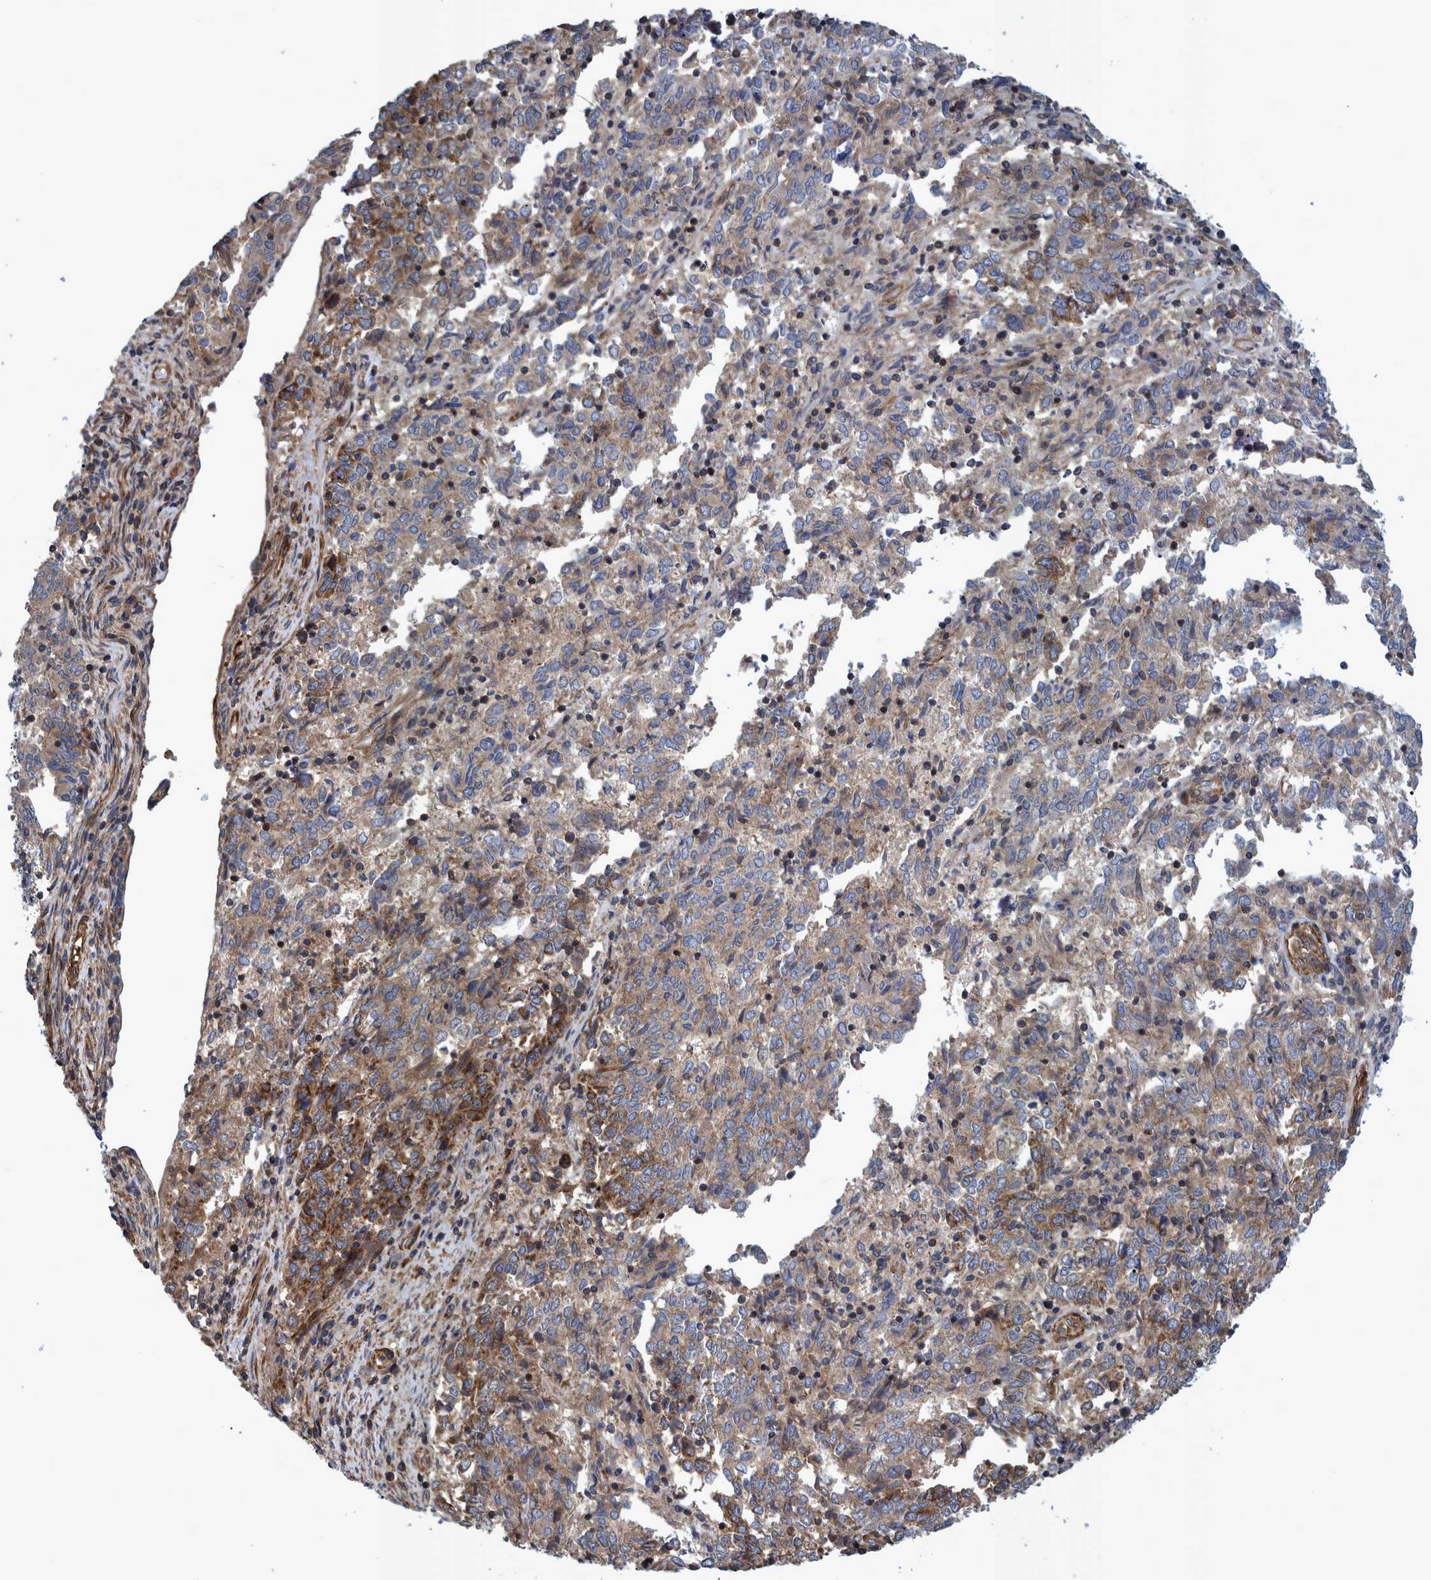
{"staining": {"intensity": "moderate", "quantity": ">75%", "location": "cytoplasmic/membranous"}, "tissue": "endometrial cancer", "cell_type": "Tumor cells", "image_type": "cancer", "snomed": [{"axis": "morphology", "description": "Adenocarcinoma, NOS"}, {"axis": "topography", "description": "Endometrium"}], "caption": "Protein staining by immunohistochemistry exhibits moderate cytoplasmic/membranous staining in about >75% of tumor cells in endometrial cancer (adenocarcinoma). The staining is performed using DAB brown chromogen to label protein expression. The nuclei are counter-stained blue using hematoxylin.", "gene": "GRPEL2", "patient": {"sex": "female", "age": 80}}